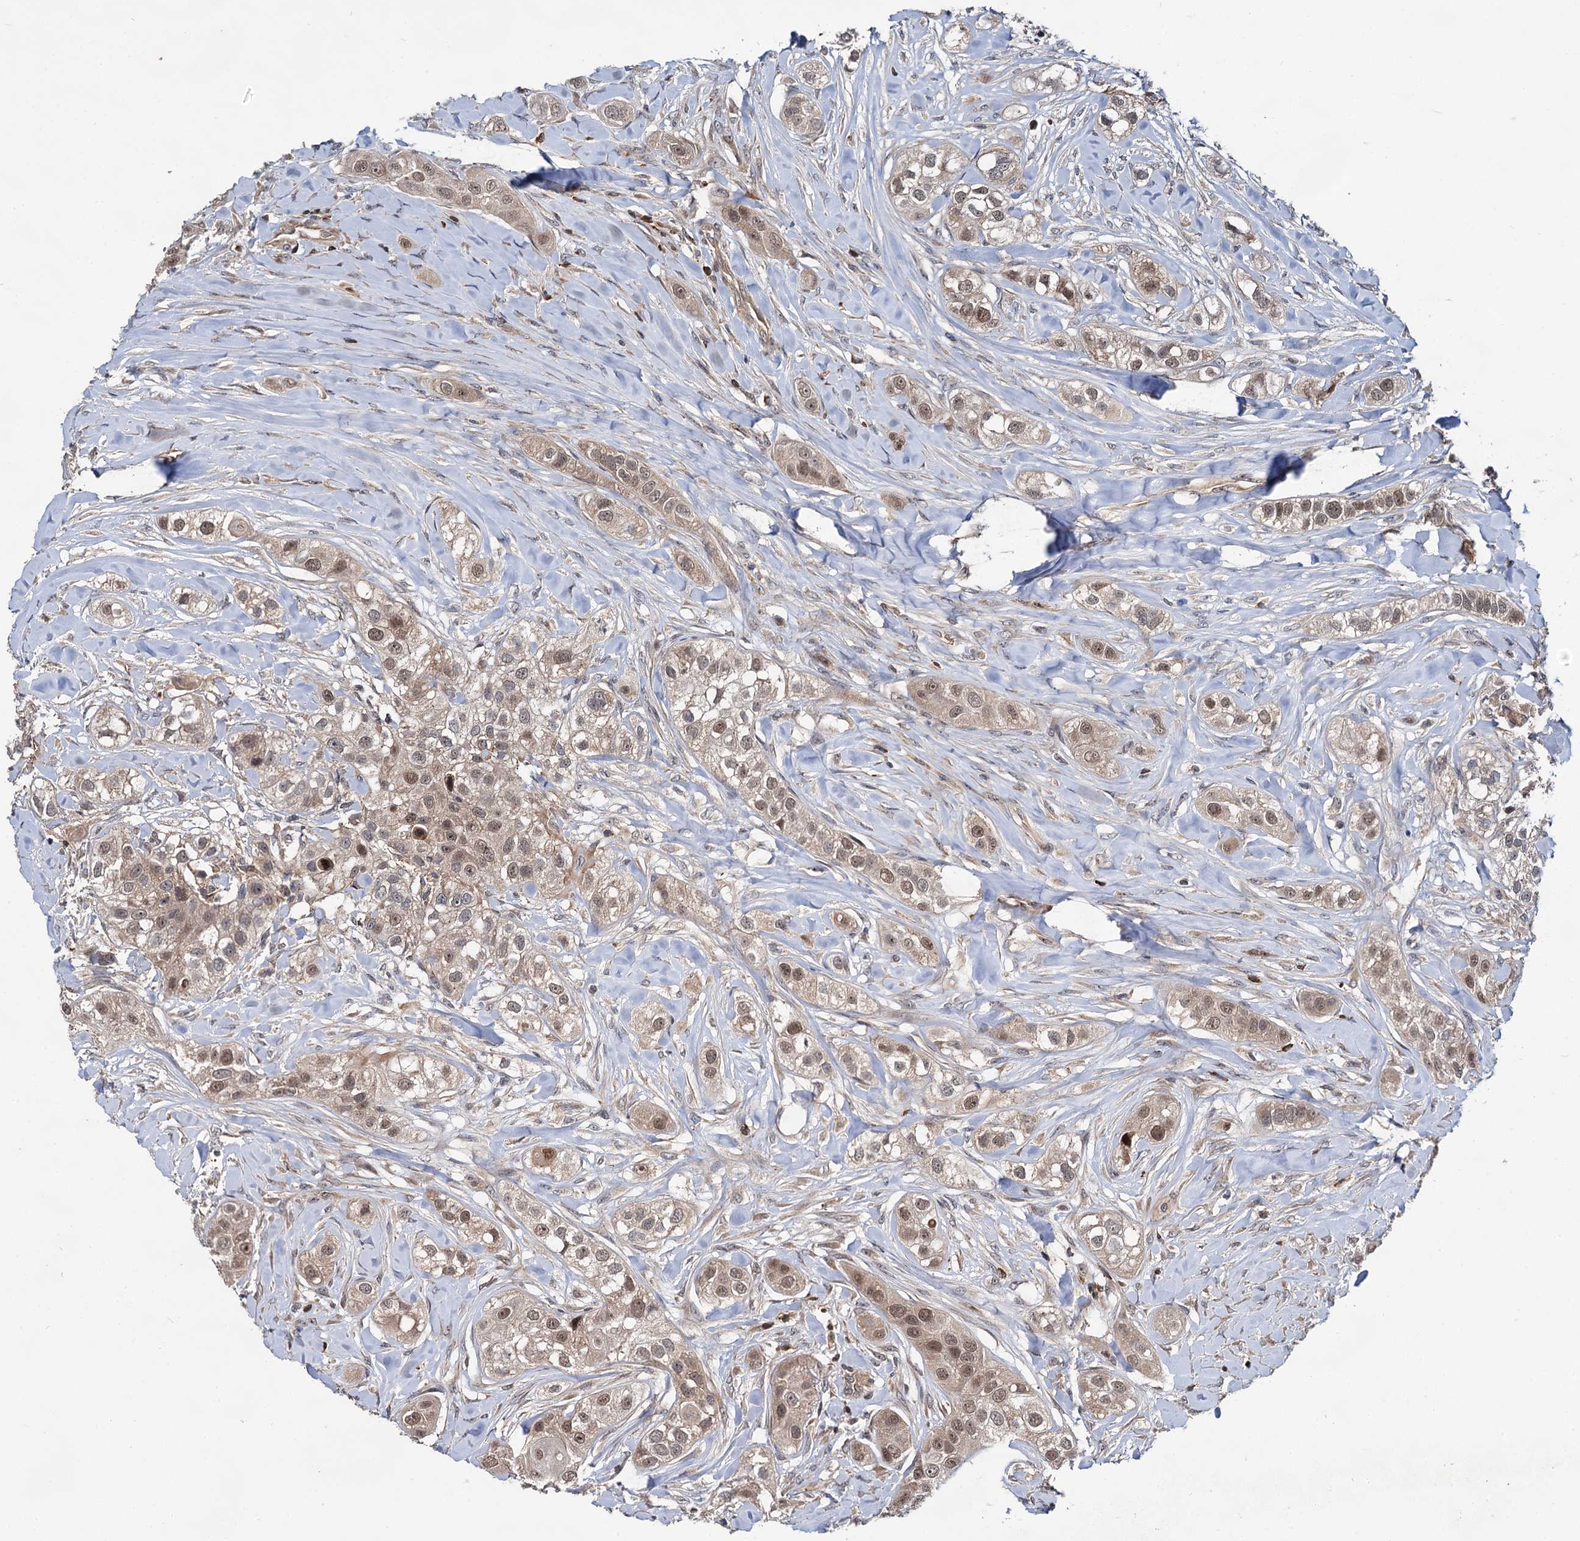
{"staining": {"intensity": "moderate", "quantity": ">75%", "location": "nuclear"}, "tissue": "head and neck cancer", "cell_type": "Tumor cells", "image_type": "cancer", "snomed": [{"axis": "morphology", "description": "Normal tissue, NOS"}, {"axis": "morphology", "description": "Squamous cell carcinoma, NOS"}, {"axis": "topography", "description": "Skeletal muscle"}, {"axis": "topography", "description": "Head-Neck"}], "caption": "Human head and neck cancer stained for a protein (brown) shows moderate nuclear positive staining in approximately >75% of tumor cells.", "gene": "ABLIM1", "patient": {"sex": "male", "age": 51}}